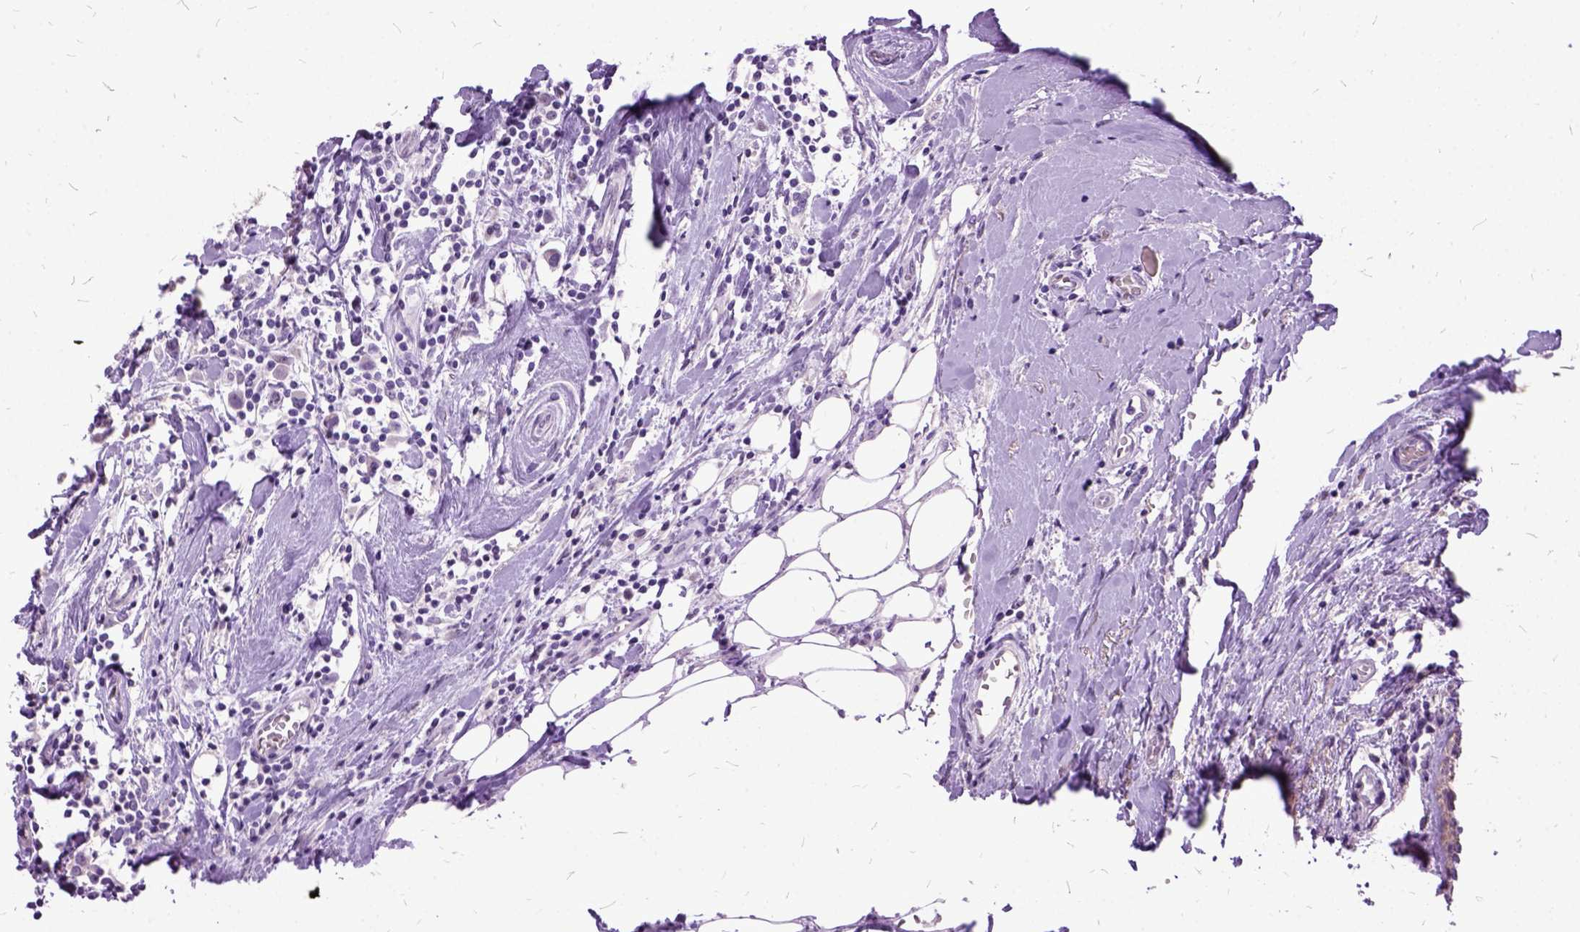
{"staining": {"intensity": "negative", "quantity": "none", "location": "none"}, "tissue": "breast cancer", "cell_type": "Tumor cells", "image_type": "cancer", "snomed": [{"axis": "morphology", "description": "Duct carcinoma"}, {"axis": "topography", "description": "Breast"}], "caption": "Immunohistochemistry micrograph of human invasive ductal carcinoma (breast) stained for a protein (brown), which demonstrates no expression in tumor cells.", "gene": "MME", "patient": {"sex": "female", "age": 61}}